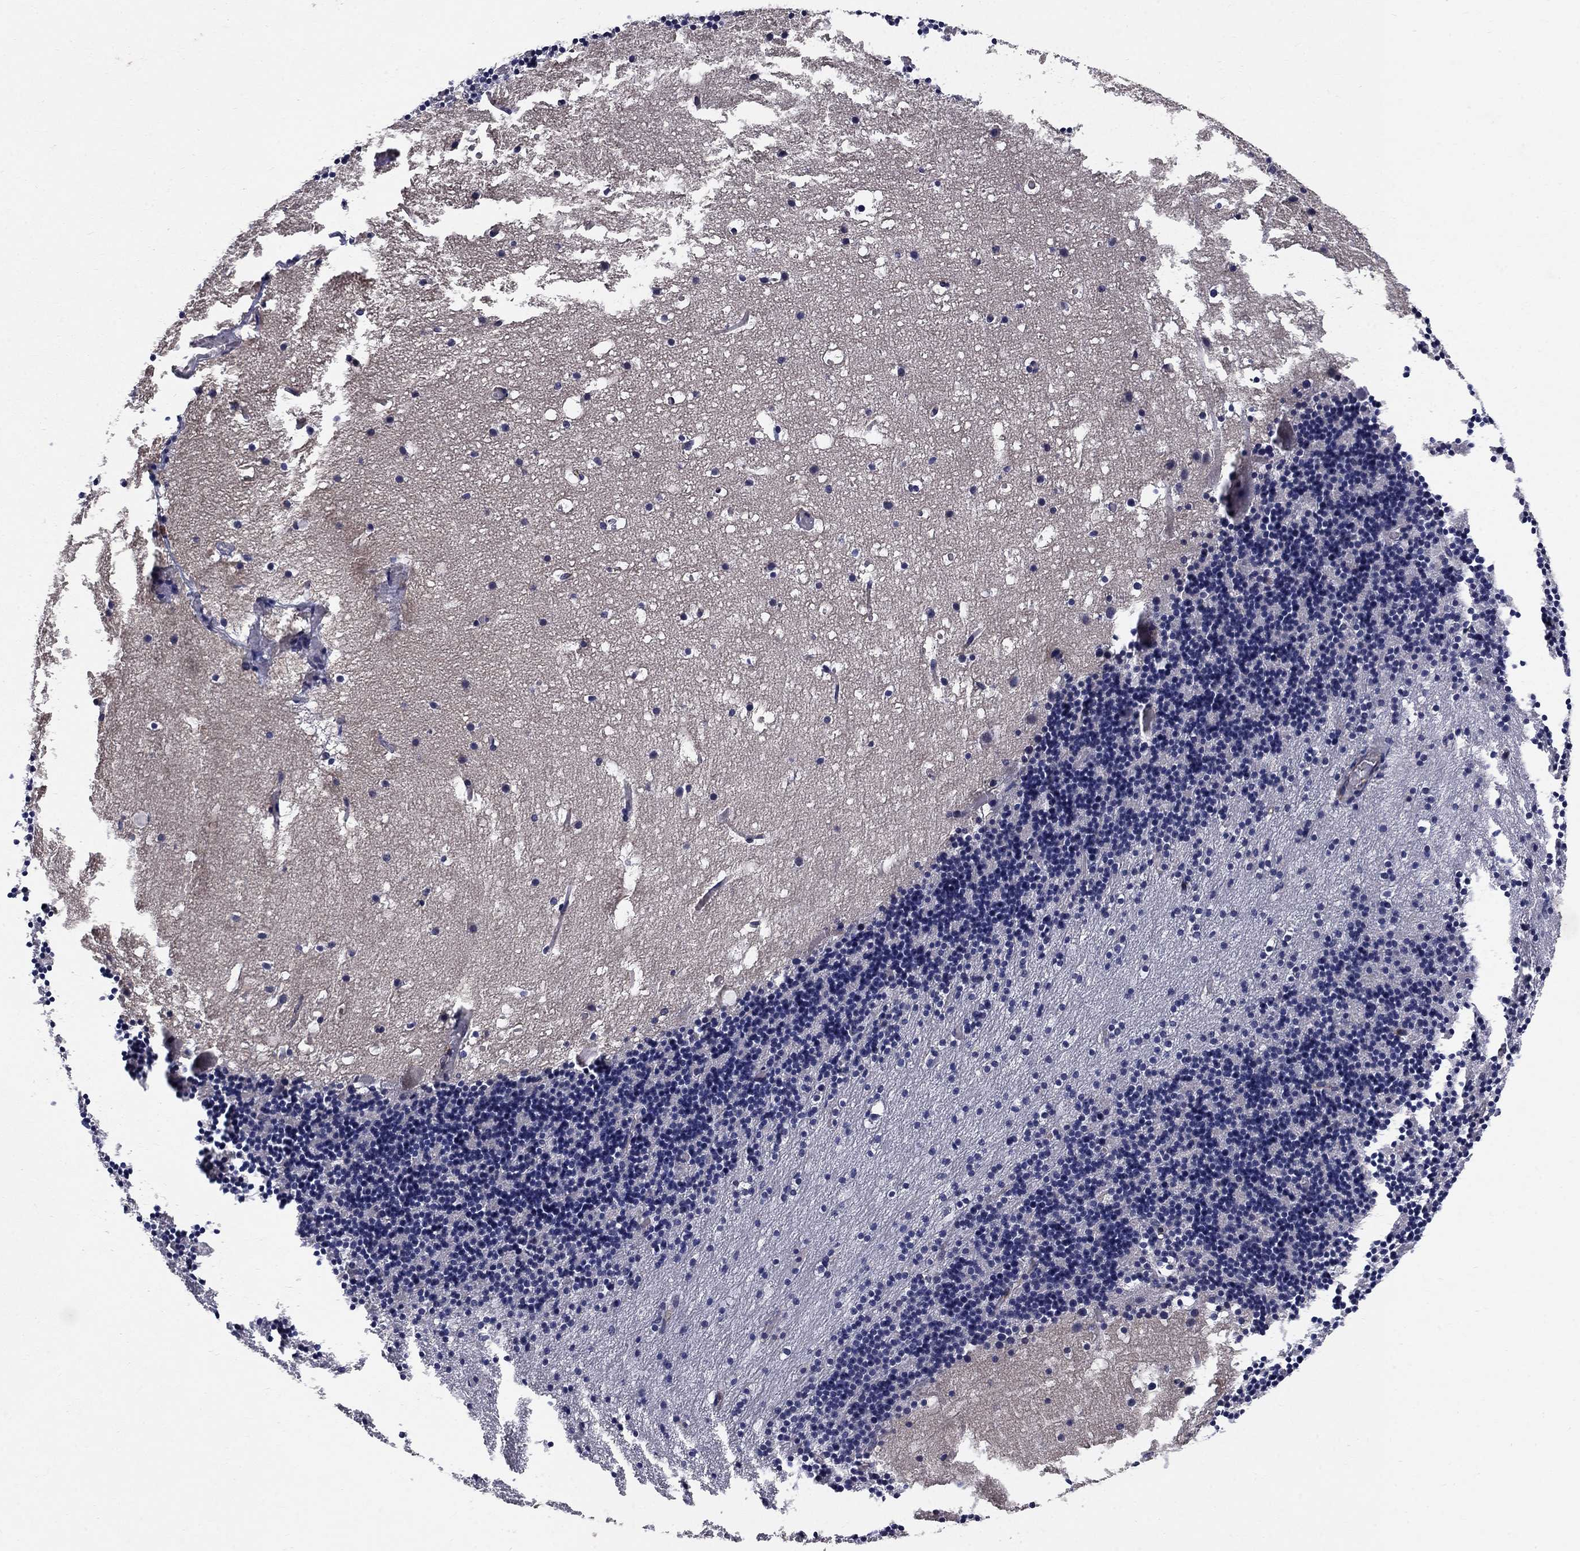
{"staining": {"intensity": "negative", "quantity": "none", "location": "none"}, "tissue": "cerebellum", "cell_type": "Cells in granular layer", "image_type": "normal", "snomed": [{"axis": "morphology", "description": "Normal tissue, NOS"}, {"axis": "topography", "description": "Cerebellum"}], "caption": "DAB (3,3'-diaminobenzidine) immunohistochemical staining of benign human cerebellum demonstrates no significant staining in cells in granular layer. The staining was performed using DAB to visualize the protein expression in brown, while the nuclei were stained in blue with hematoxylin (Magnification: 20x).", "gene": "MSRA", "patient": {"sex": "male", "age": 37}}